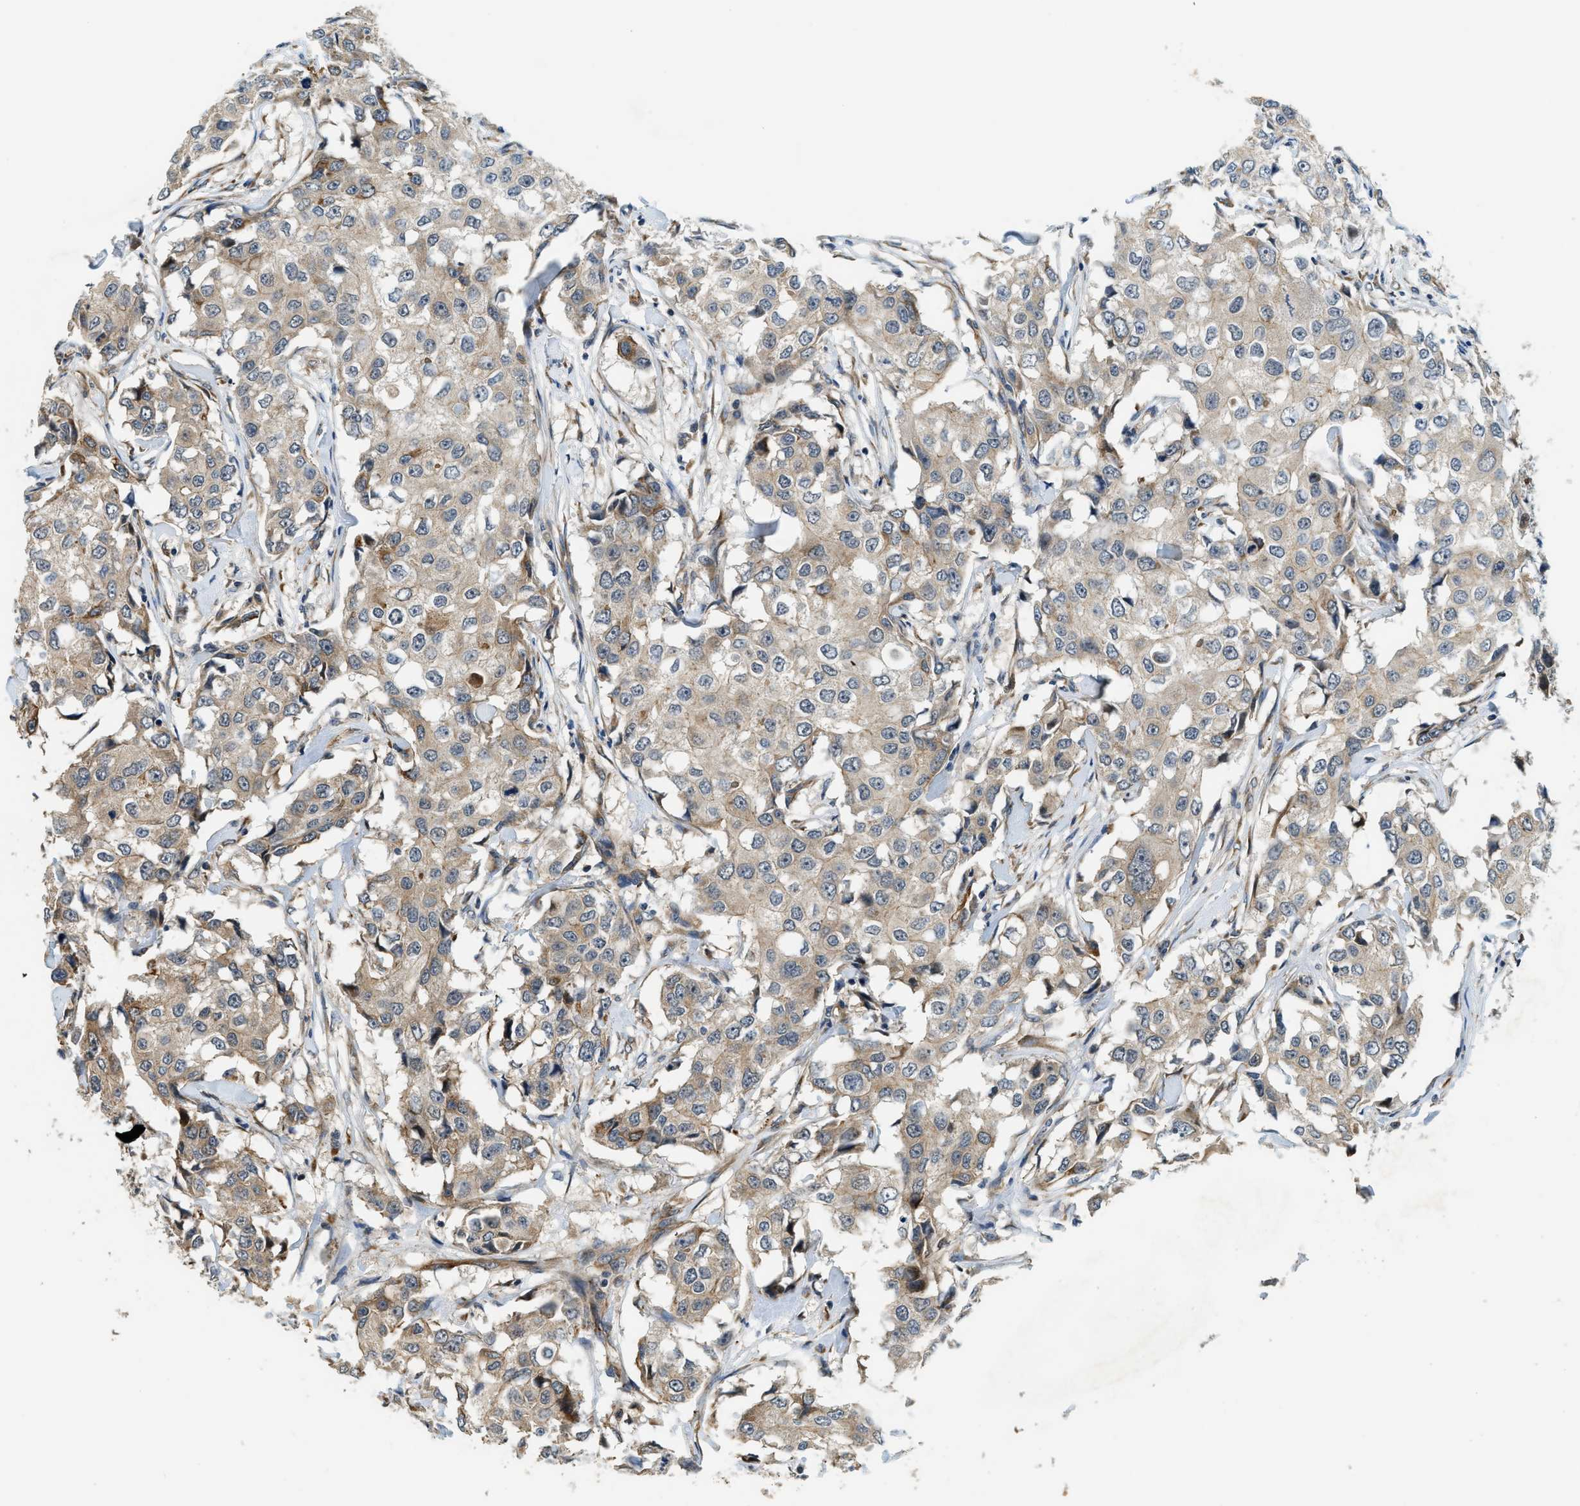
{"staining": {"intensity": "weak", "quantity": "25%-75%", "location": "cytoplasmic/membranous"}, "tissue": "breast cancer", "cell_type": "Tumor cells", "image_type": "cancer", "snomed": [{"axis": "morphology", "description": "Duct carcinoma"}, {"axis": "topography", "description": "Breast"}], "caption": "A high-resolution image shows immunohistochemistry staining of breast cancer, which displays weak cytoplasmic/membranous staining in about 25%-75% of tumor cells.", "gene": "ALOX12", "patient": {"sex": "female", "age": 27}}